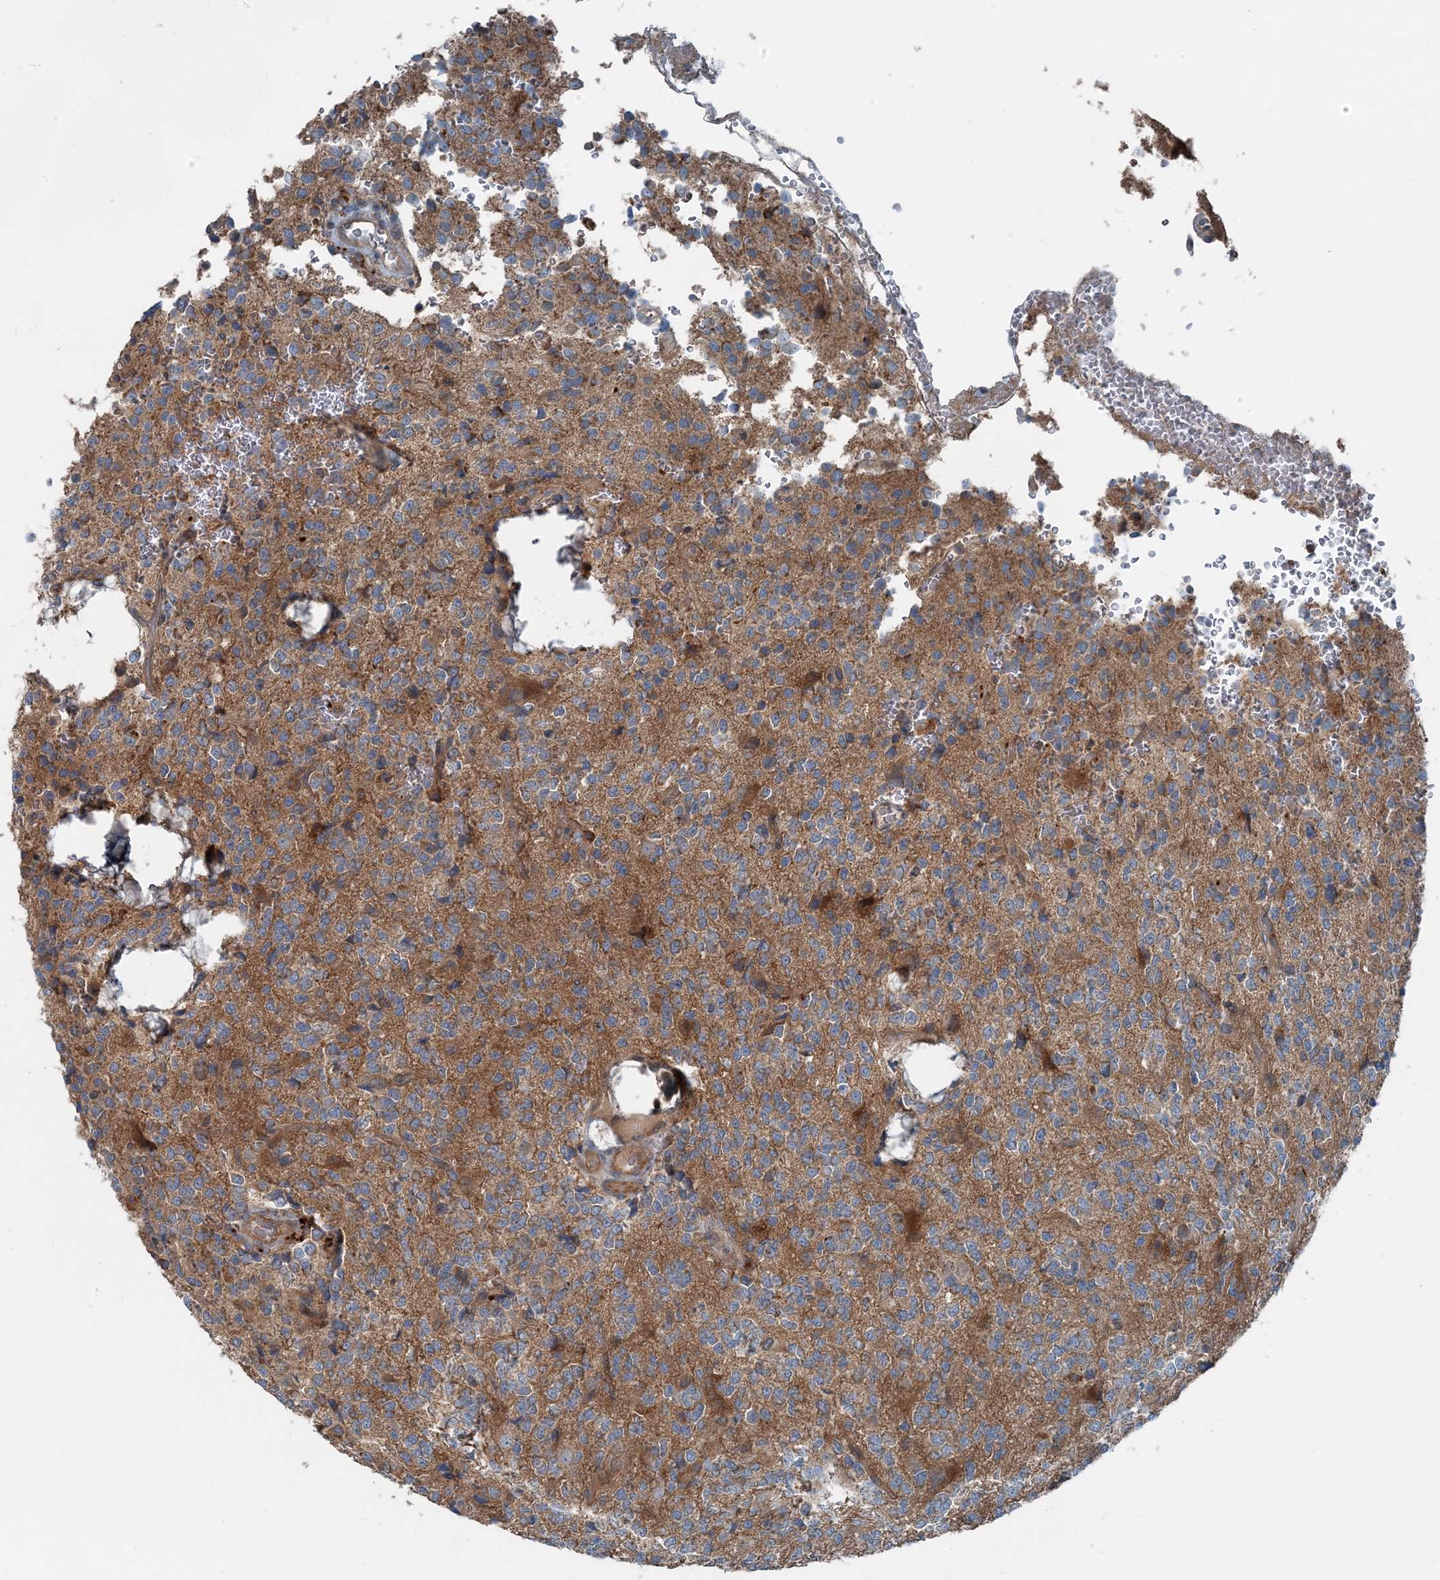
{"staining": {"intensity": "moderate", "quantity": ">75%", "location": "cytoplasmic/membranous"}, "tissue": "glioma", "cell_type": "Tumor cells", "image_type": "cancer", "snomed": [{"axis": "morphology", "description": "Glioma, malignant, High grade"}, {"axis": "topography", "description": "Brain"}], "caption": "Immunohistochemistry (IHC) histopathology image of neoplastic tissue: human glioma stained using IHC demonstrates medium levels of moderate protein expression localized specifically in the cytoplasmic/membranous of tumor cells, appearing as a cytoplasmic/membranous brown color.", "gene": "ASNSD1", "patient": {"sex": "female", "age": 62}}